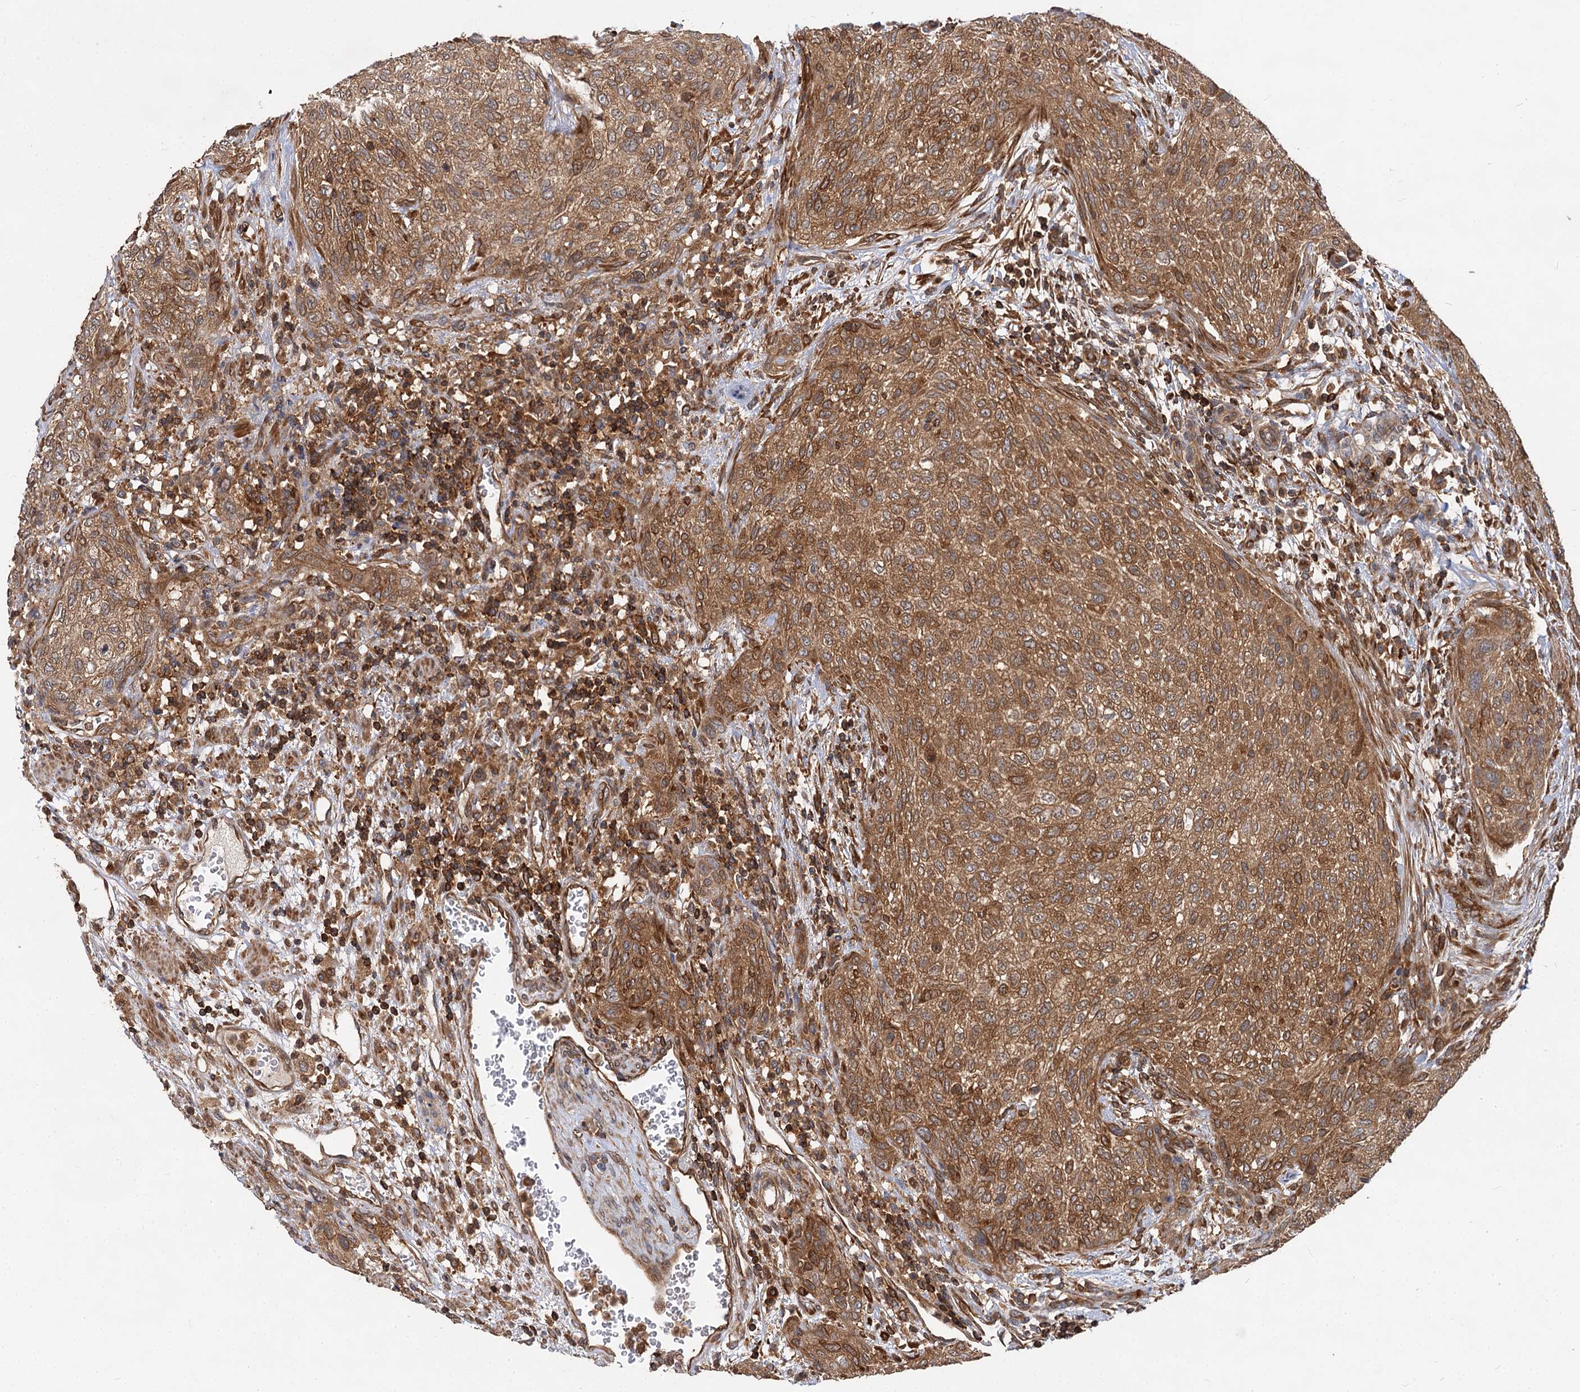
{"staining": {"intensity": "moderate", "quantity": ">75%", "location": "cytoplasmic/membranous"}, "tissue": "urothelial cancer", "cell_type": "Tumor cells", "image_type": "cancer", "snomed": [{"axis": "morphology", "description": "Urothelial carcinoma, High grade"}, {"axis": "topography", "description": "Urinary bladder"}], "caption": "This histopathology image shows urothelial carcinoma (high-grade) stained with immunohistochemistry to label a protein in brown. The cytoplasmic/membranous of tumor cells show moderate positivity for the protein. Nuclei are counter-stained blue.", "gene": "PACS1", "patient": {"sex": "male", "age": 35}}